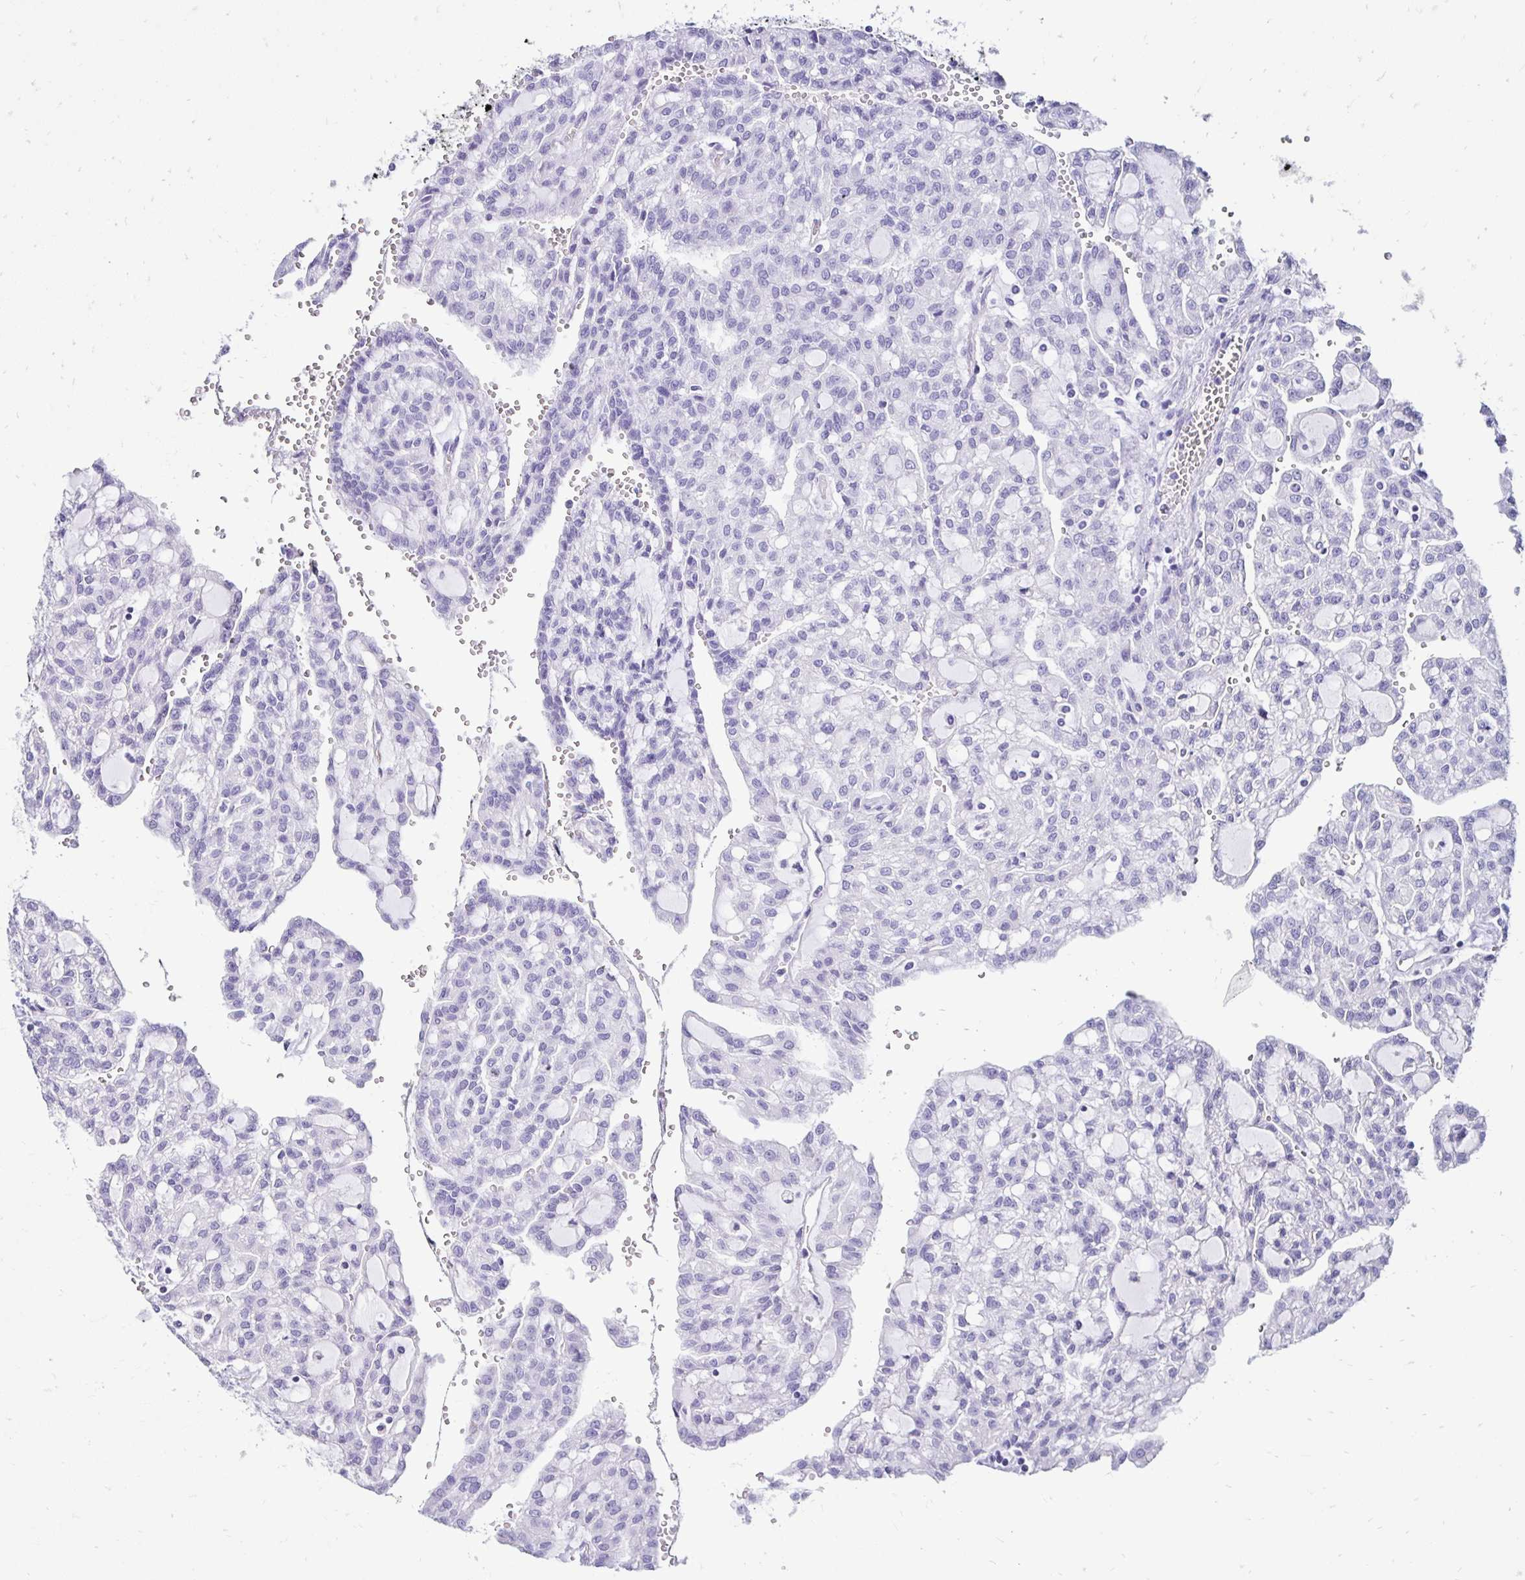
{"staining": {"intensity": "negative", "quantity": "none", "location": "none"}, "tissue": "renal cancer", "cell_type": "Tumor cells", "image_type": "cancer", "snomed": [{"axis": "morphology", "description": "Adenocarcinoma, NOS"}, {"axis": "topography", "description": "Kidney"}], "caption": "A high-resolution photomicrograph shows IHC staining of renal cancer, which exhibits no significant positivity in tumor cells. Brightfield microscopy of IHC stained with DAB (3,3'-diaminobenzidine) (brown) and hematoxylin (blue), captured at high magnification.", "gene": "TMEM54", "patient": {"sex": "male", "age": 63}}